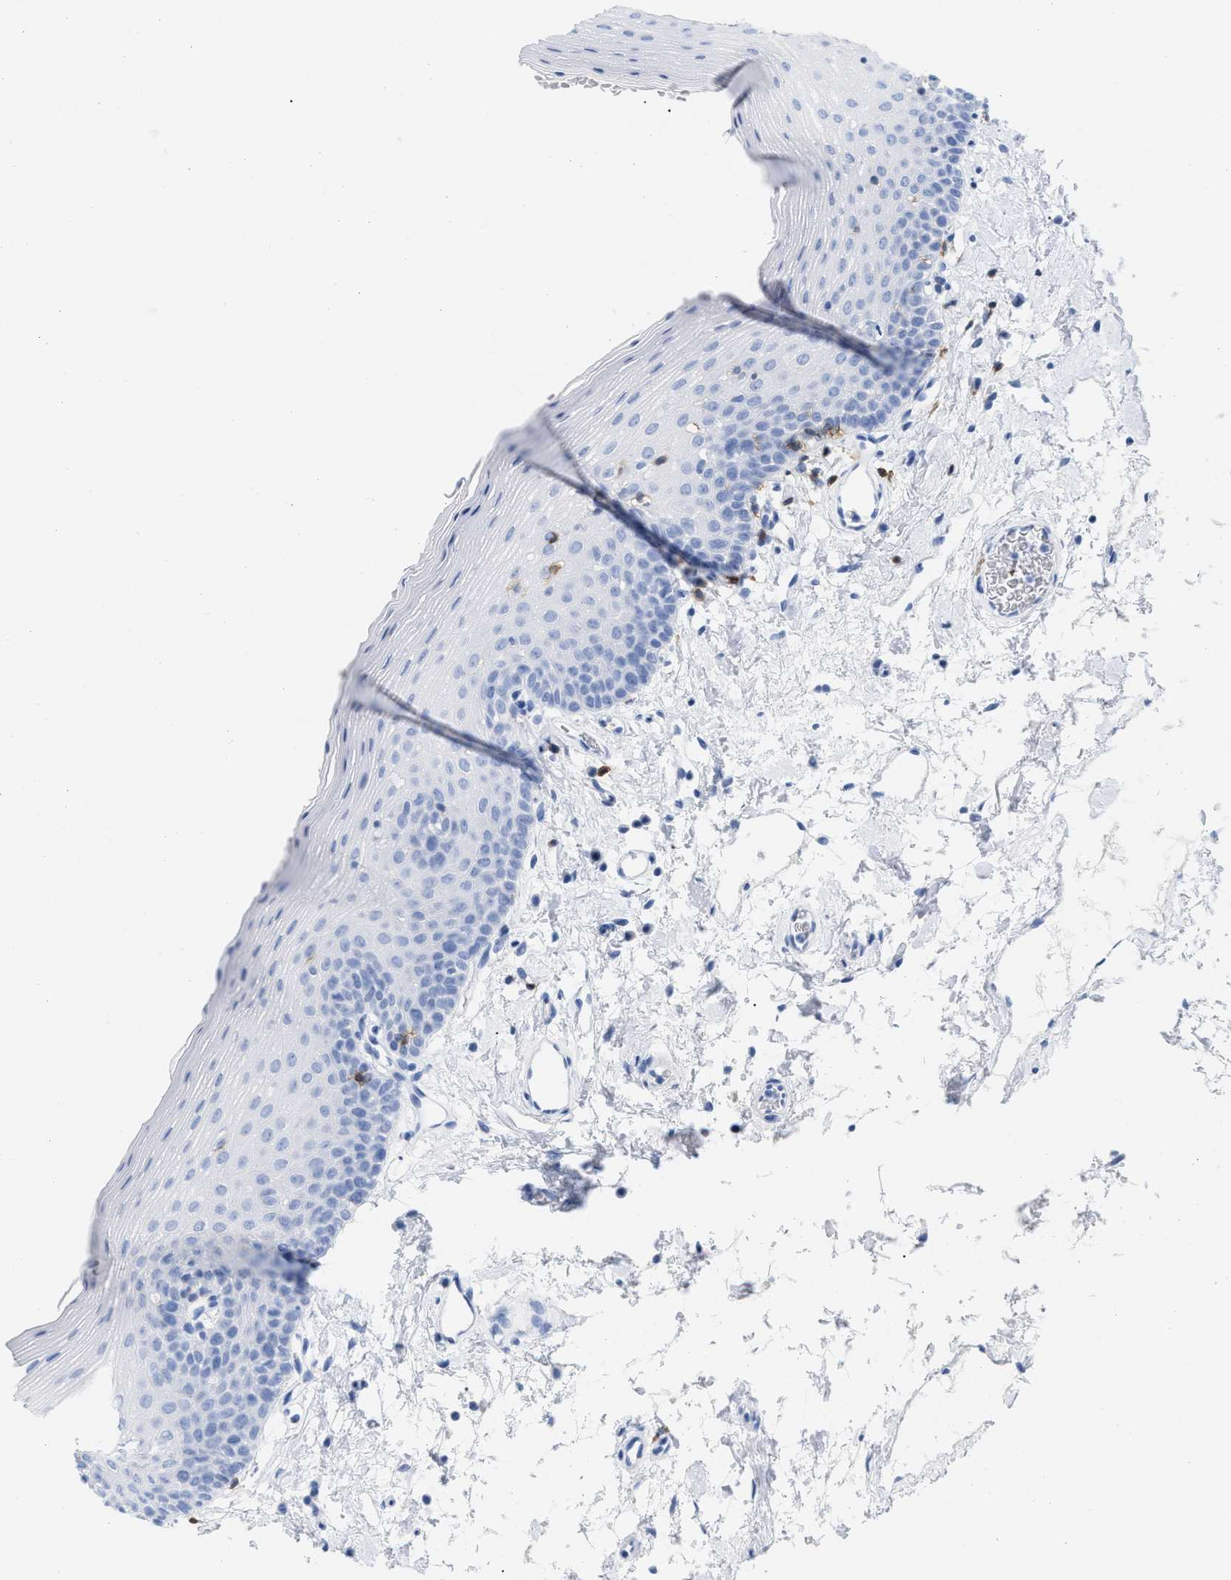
{"staining": {"intensity": "negative", "quantity": "none", "location": "none"}, "tissue": "oral mucosa", "cell_type": "Squamous epithelial cells", "image_type": "normal", "snomed": [{"axis": "morphology", "description": "Normal tissue, NOS"}, {"axis": "topography", "description": "Oral tissue"}], "caption": "DAB (3,3'-diaminobenzidine) immunohistochemical staining of normal oral mucosa displays no significant staining in squamous epithelial cells.", "gene": "CD5", "patient": {"sex": "male", "age": 66}}